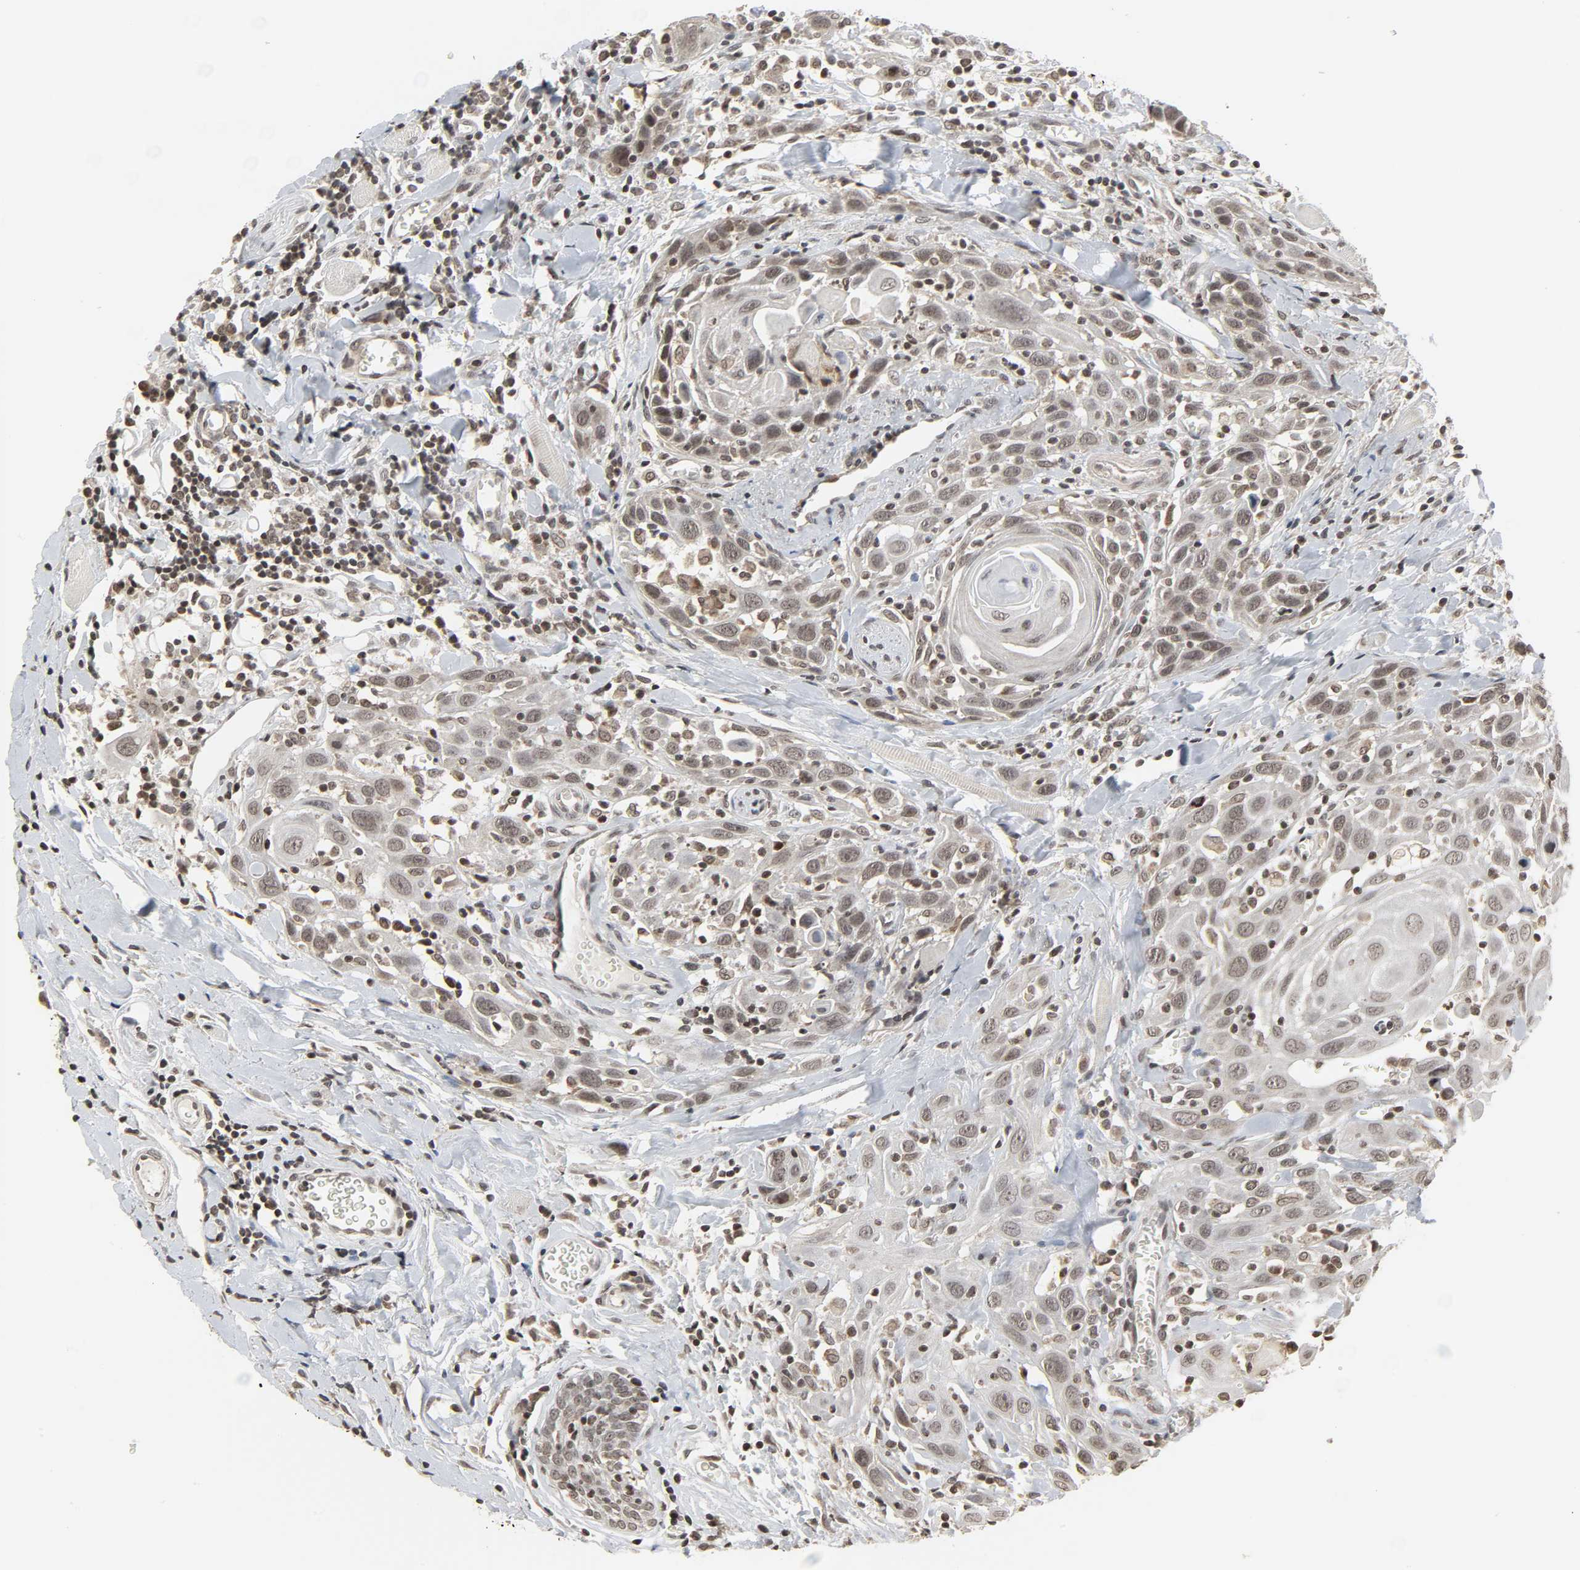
{"staining": {"intensity": "weak", "quantity": "<25%", "location": "nuclear"}, "tissue": "head and neck cancer", "cell_type": "Tumor cells", "image_type": "cancer", "snomed": [{"axis": "morphology", "description": "Squamous cell carcinoma, NOS"}, {"axis": "topography", "description": "Oral tissue"}, {"axis": "topography", "description": "Head-Neck"}], "caption": "Immunohistochemistry (IHC) image of human squamous cell carcinoma (head and neck) stained for a protein (brown), which exhibits no expression in tumor cells.", "gene": "XRCC1", "patient": {"sex": "female", "age": 50}}